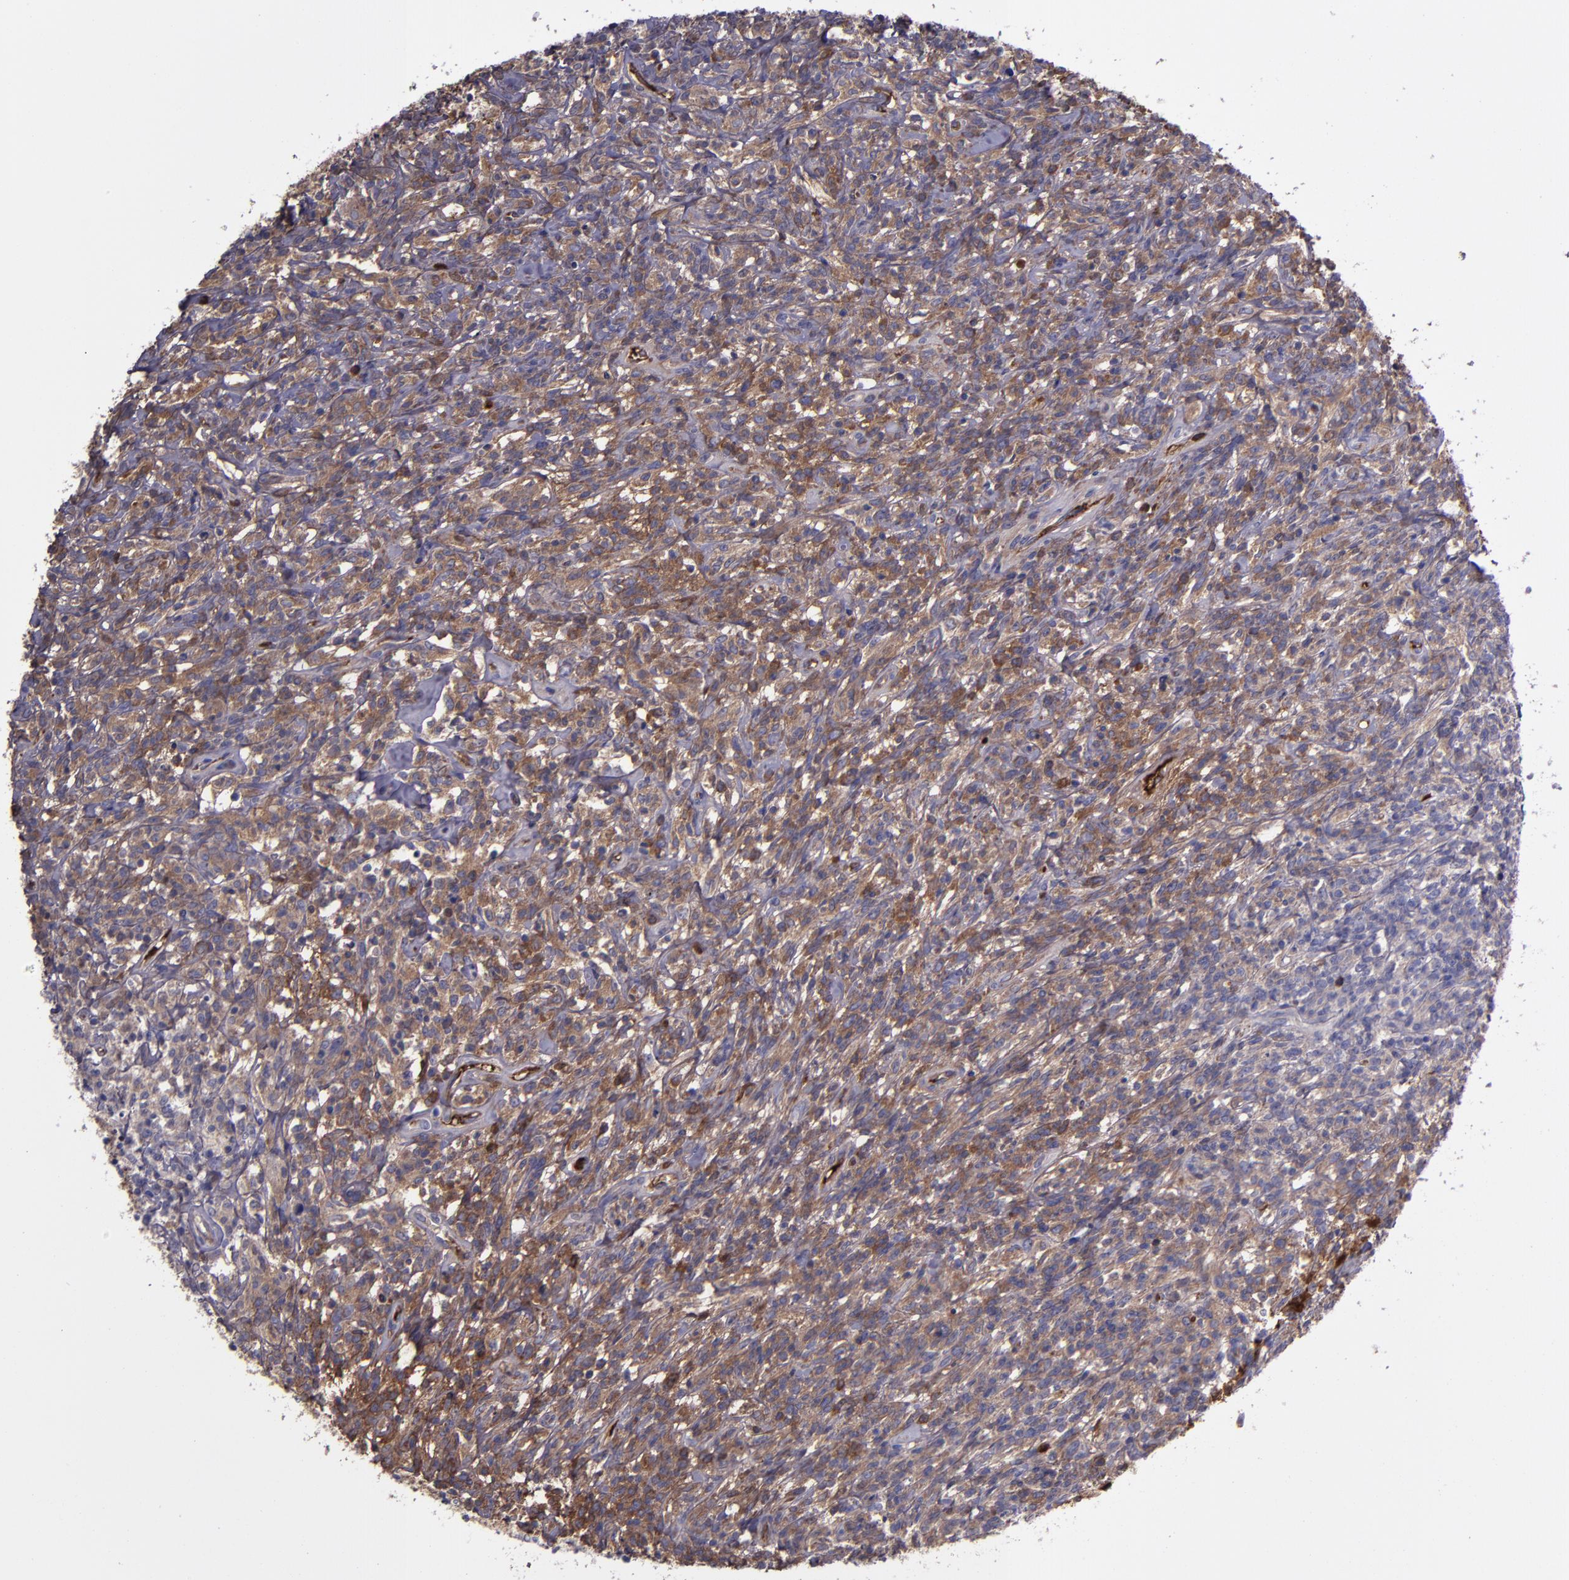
{"staining": {"intensity": "negative", "quantity": "none", "location": "none"}, "tissue": "lymphoma", "cell_type": "Tumor cells", "image_type": "cancer", "snomed": [{"axis": "morphology", "description": "Malignant lymphoma, non-Hodgkin's type, High grade"}, {"axis": "topography", "description": "Lymph node"}], "caption": "High-grade malignant lymphoma, non-Hodgkin's type was stained to show a protein in brown. There is no significant expression in tumor cells.", "gene": "A2M", "patient": {"sex": "female", "age": 73}}